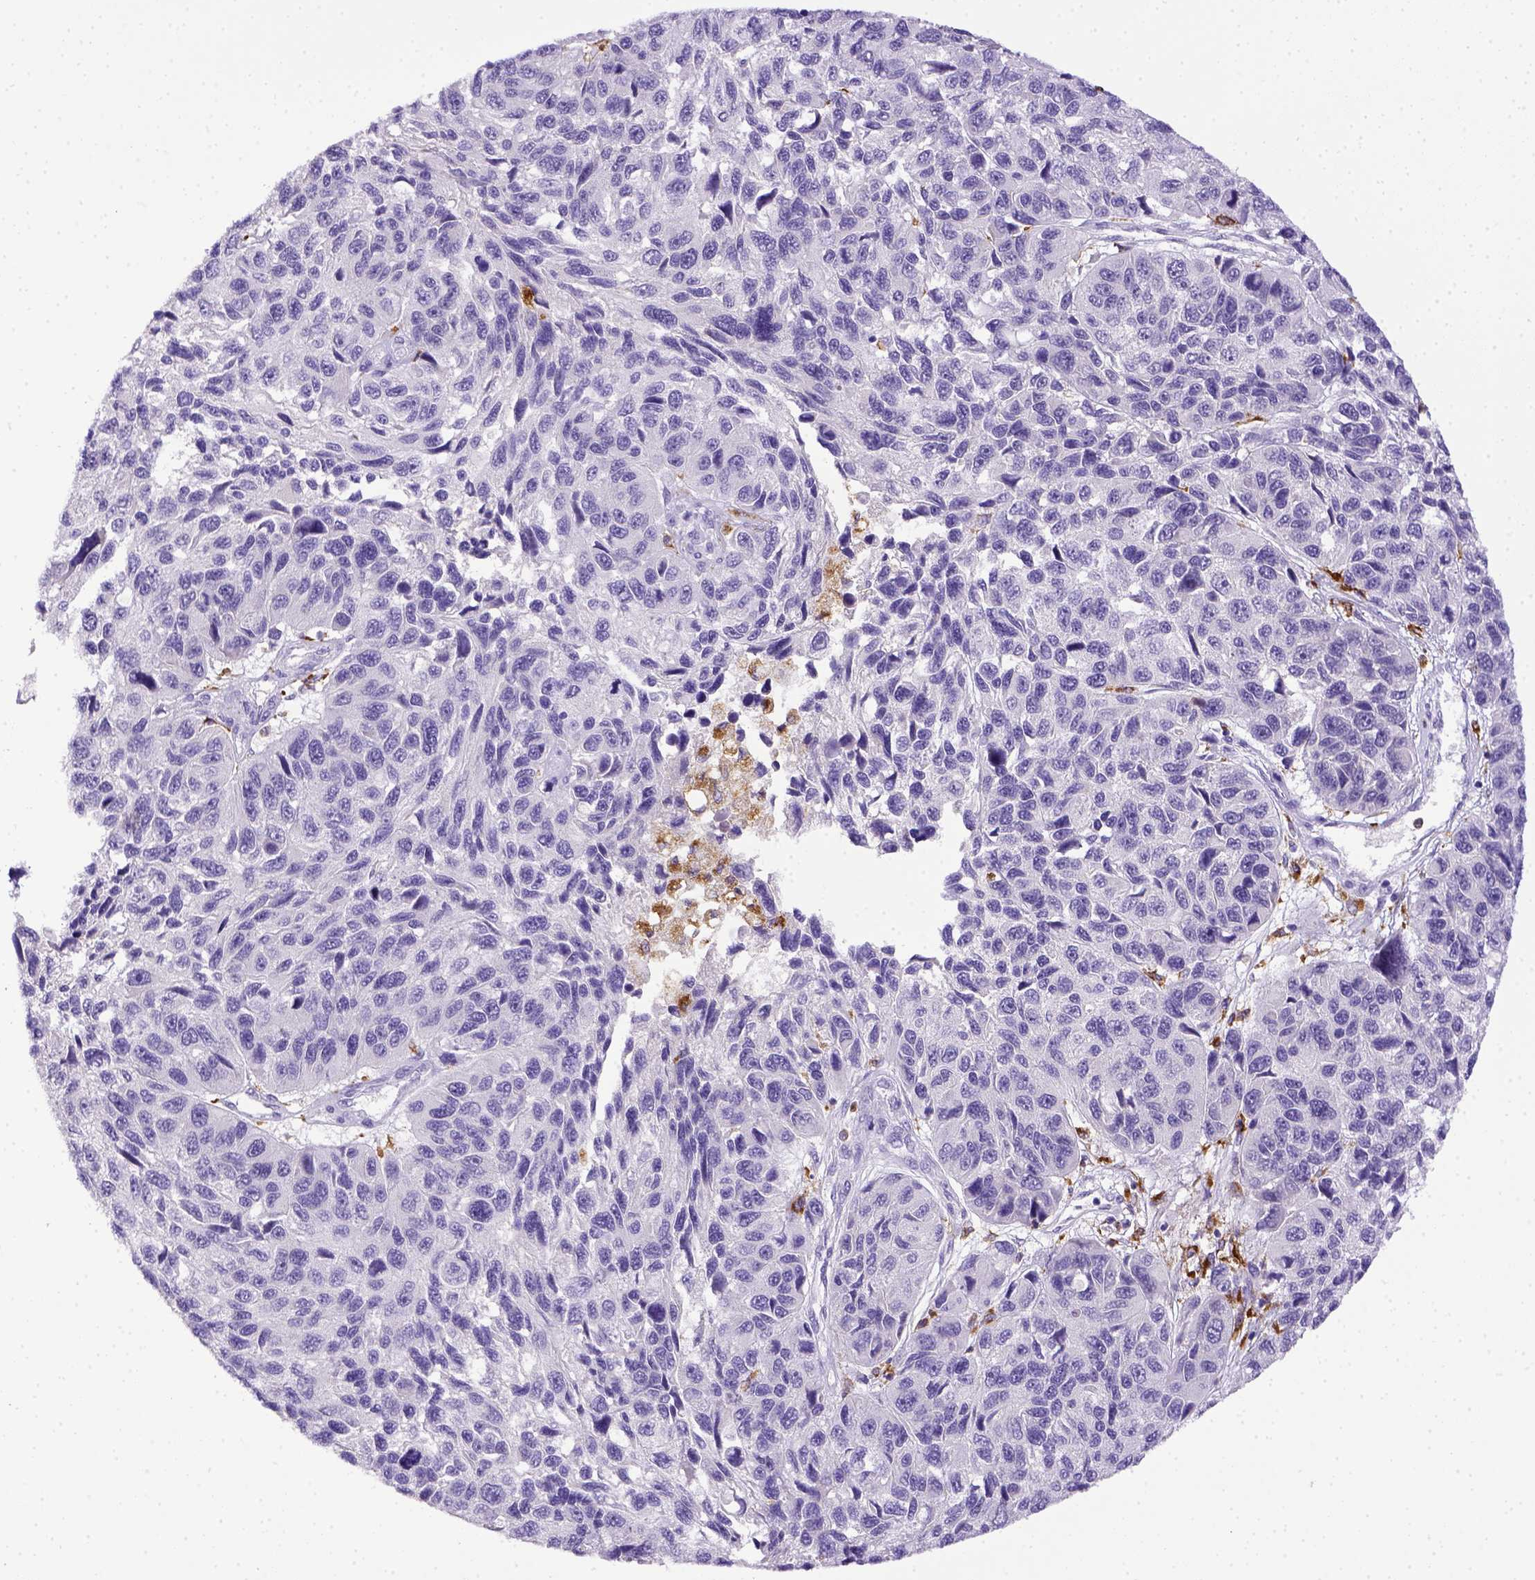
{"staining": {"intensity": "negative", "quantity": "none", "location": "none"}, "tissue": "melanoma", "cell_type": "Tumor cells", "image_type": "cancer", "snomed": [{"axis": "morphology", "description": "Malignant melanoma, NOS"}, {"axis": "topography", "description": "Skin"}], "caption": "The image demonstrates no significant expression in tumor cells of melanoma. Nuclei are stained in blue.", "gene": "CD68", "patient": {"sex": "male", "age": 53}}